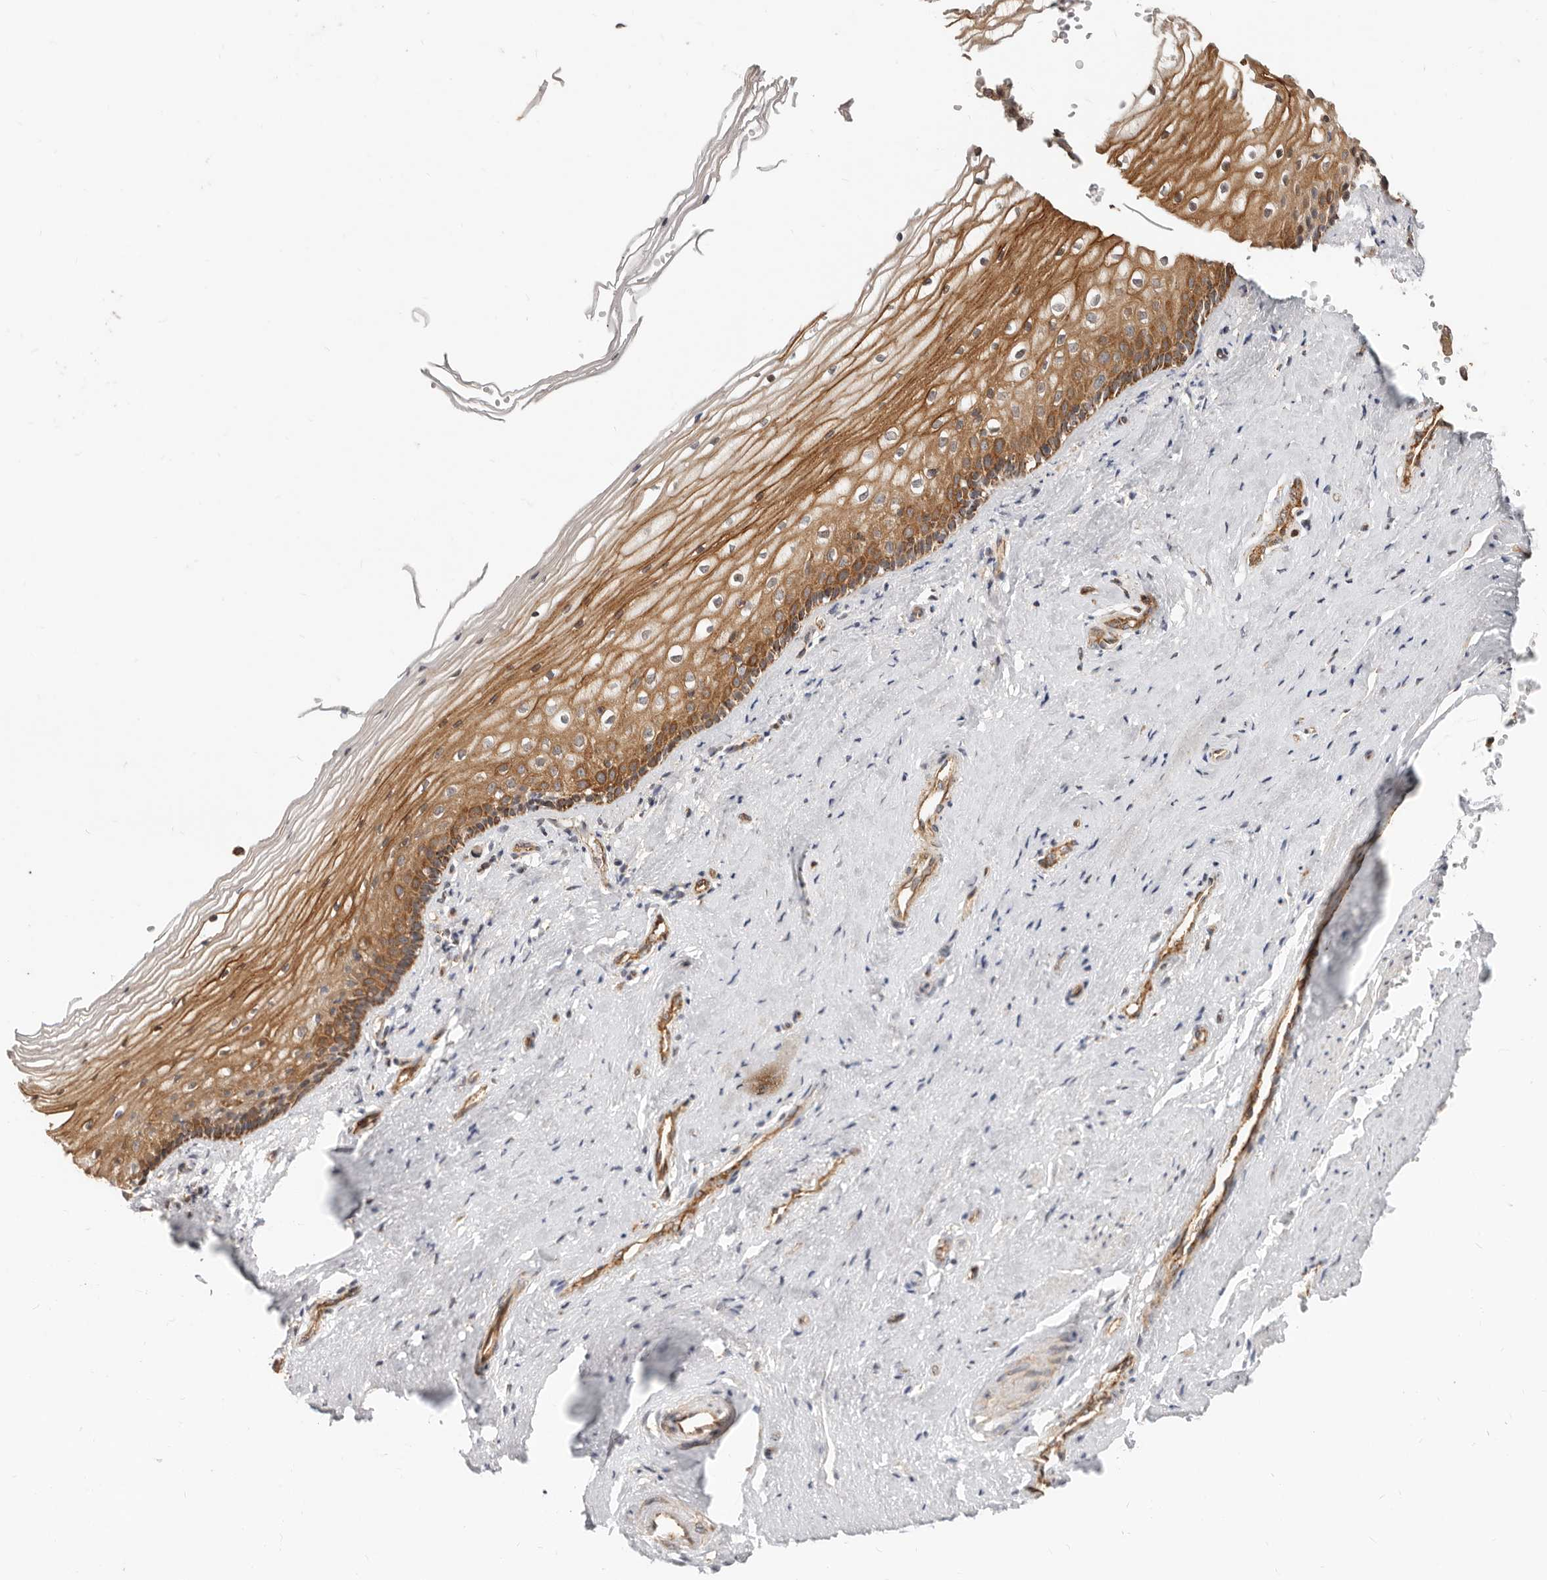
{"staining": {"intensity": "moderate", "quantity": ">75%", "location": "cytoplasmic/membranous"}, "tissue": "vagina", "cell_type": "Squamous epithelial cells", "image_type": "normal", "snomed": [{"axis": "morphology", "description": "Normal tissue, NOS"}, {"axis": "topography", "description": "Vagina"}], "caption": "Protein staining exhibits moderate cytoplasmic/membranous positivity in about >75% of squamous epithelial cells in benign vagina.", "gene": "USP49", "patient": {"sex": "female", "age": 46}}